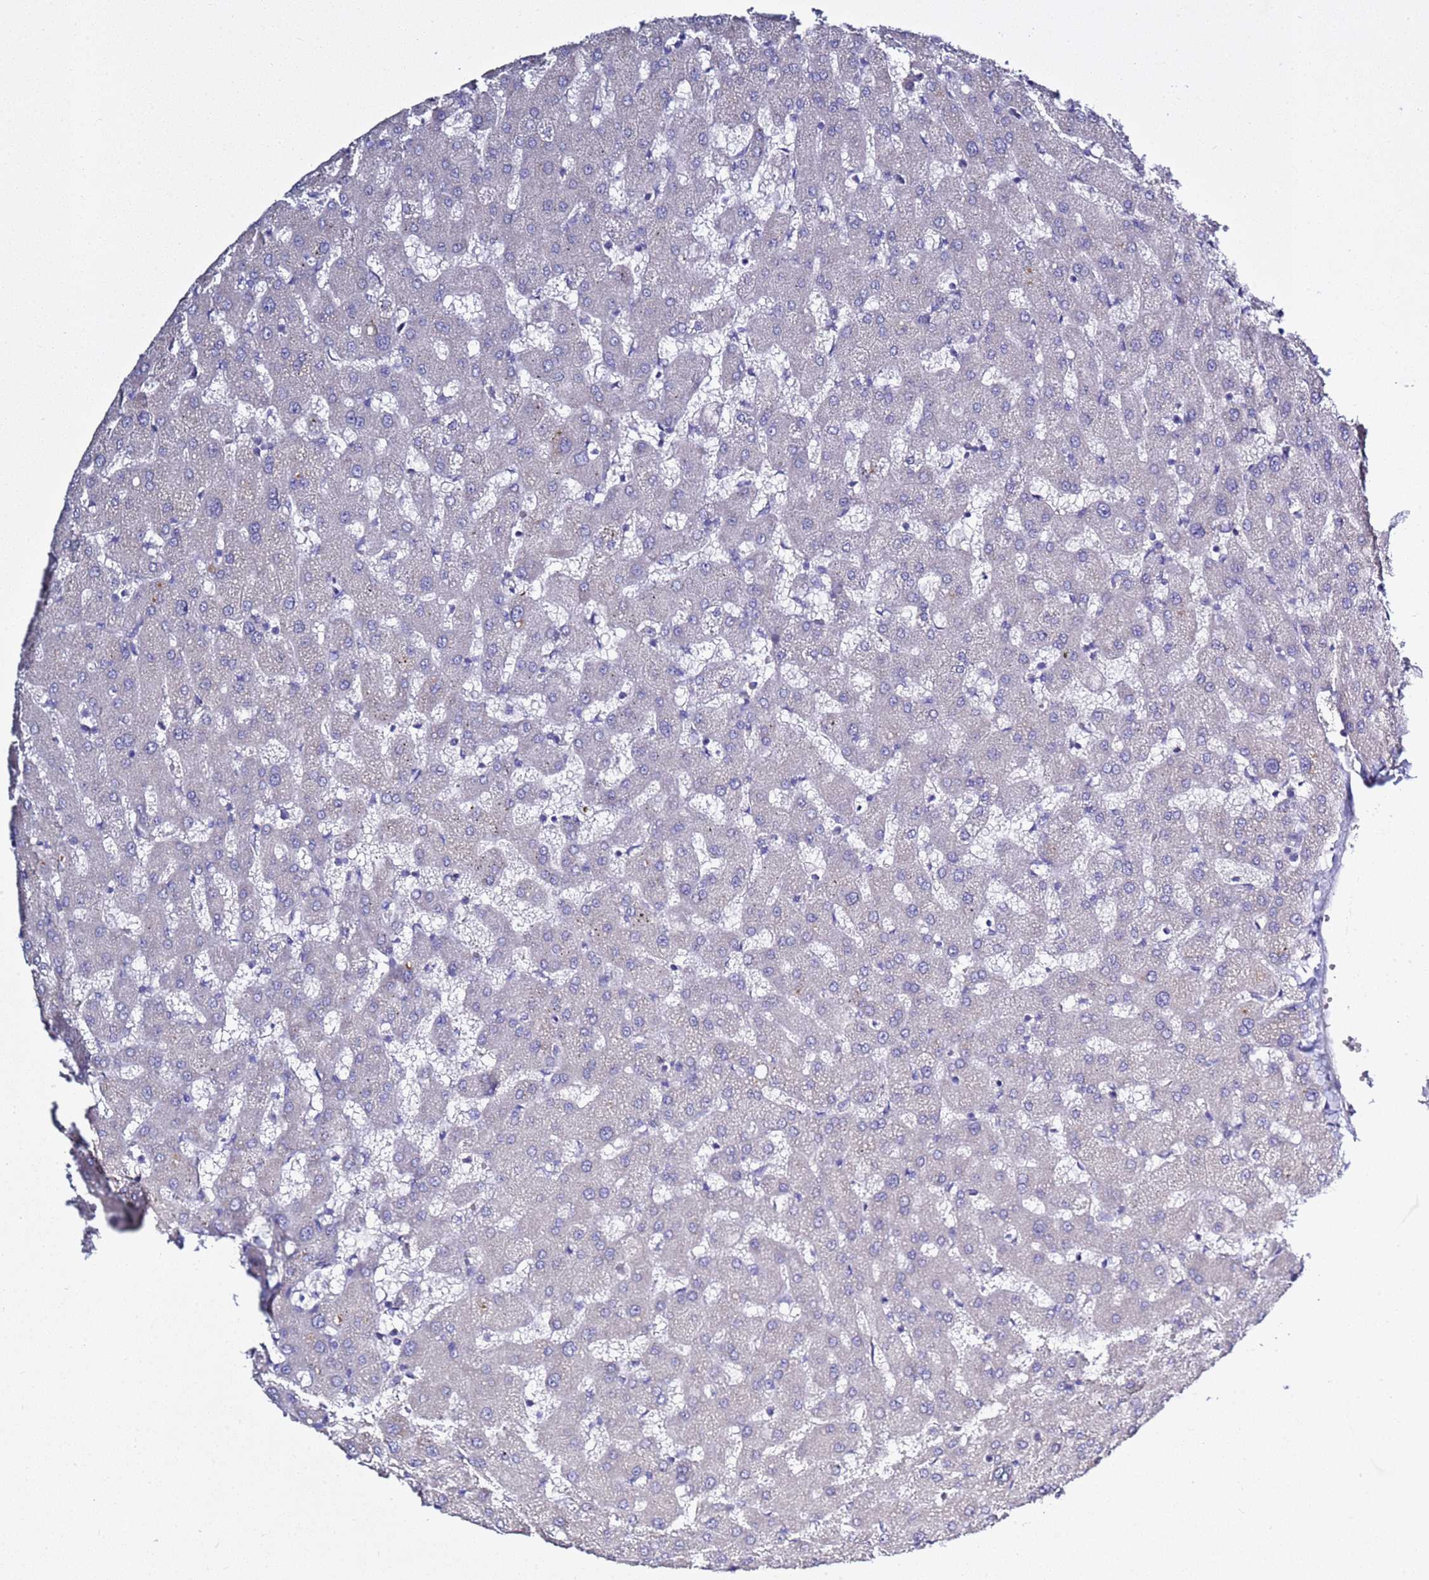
{"staining": {"intensity": "negative", "quantity": "none", "location": "none"}, "tissue": "liver", "cell_type": "Cholangiocytes", "image_type": "normal", "snomed": [{"axis": "morphology", "description": "Normal tissue, NOS"}, {"axis": "topography", "description": "Liver"}], "caption": "Protein analysis of benign liver shows no significant staining in cholangiocytes.", "gene": "RABL2A", "patient": {"sex": "female", "age": 63}}